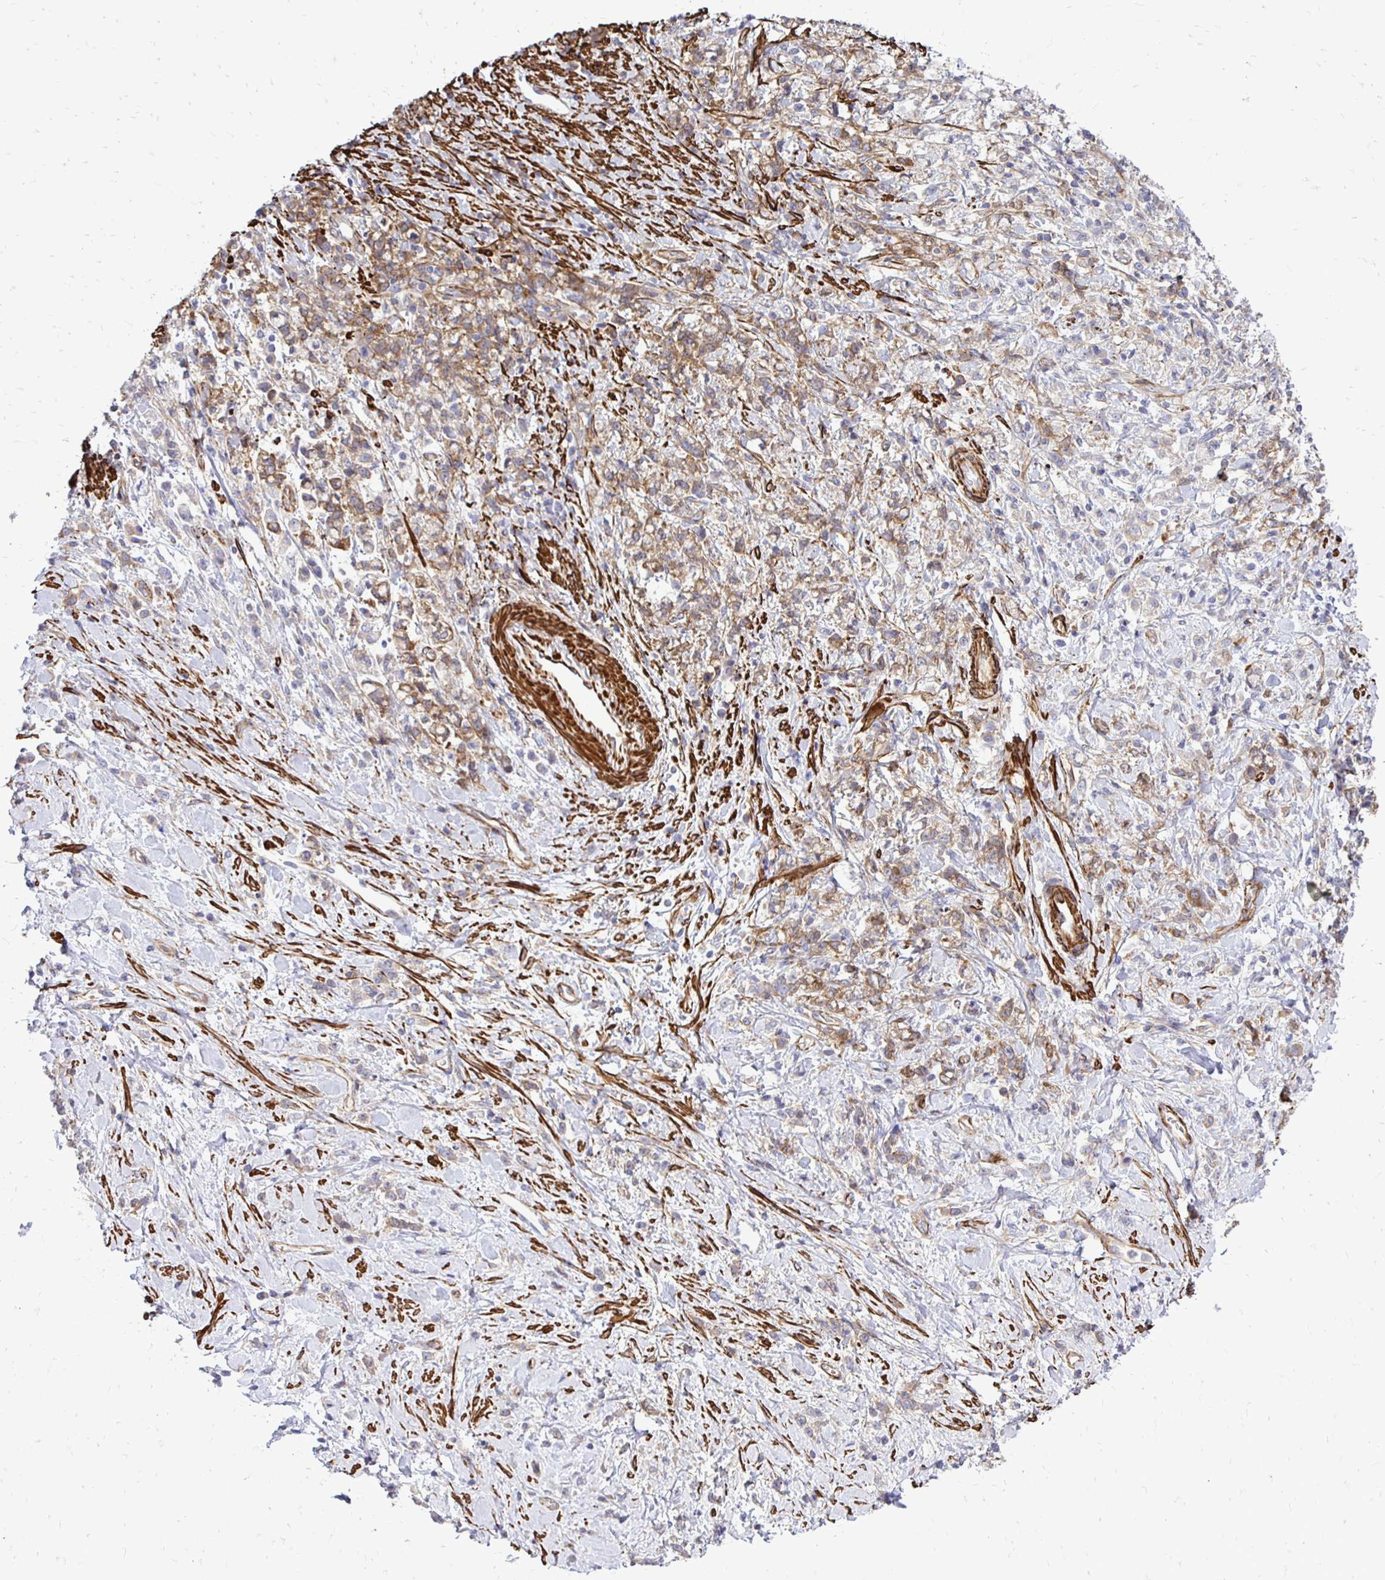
{"staining": {"intensity": "weak", "quantity": ">75%", "location": "cytoplasmic/membranous"}, "tissue": "stomach cancer", "cell_type": "Tumor cells", "image_type": "cancer", "snomed": [{"axis": "morphology", "description": "Adenocarcinoma, NOS"}, {"axis": "topography", "description": "Stomach"}], "caption": "This is an image of IHC staining of stomach adenocarcinoma, which shows weak expression in the cytoplasmic/membranous of tumor cells.", "gene": "CTPS1", "patient": {"sex": "female", "age": 60}}